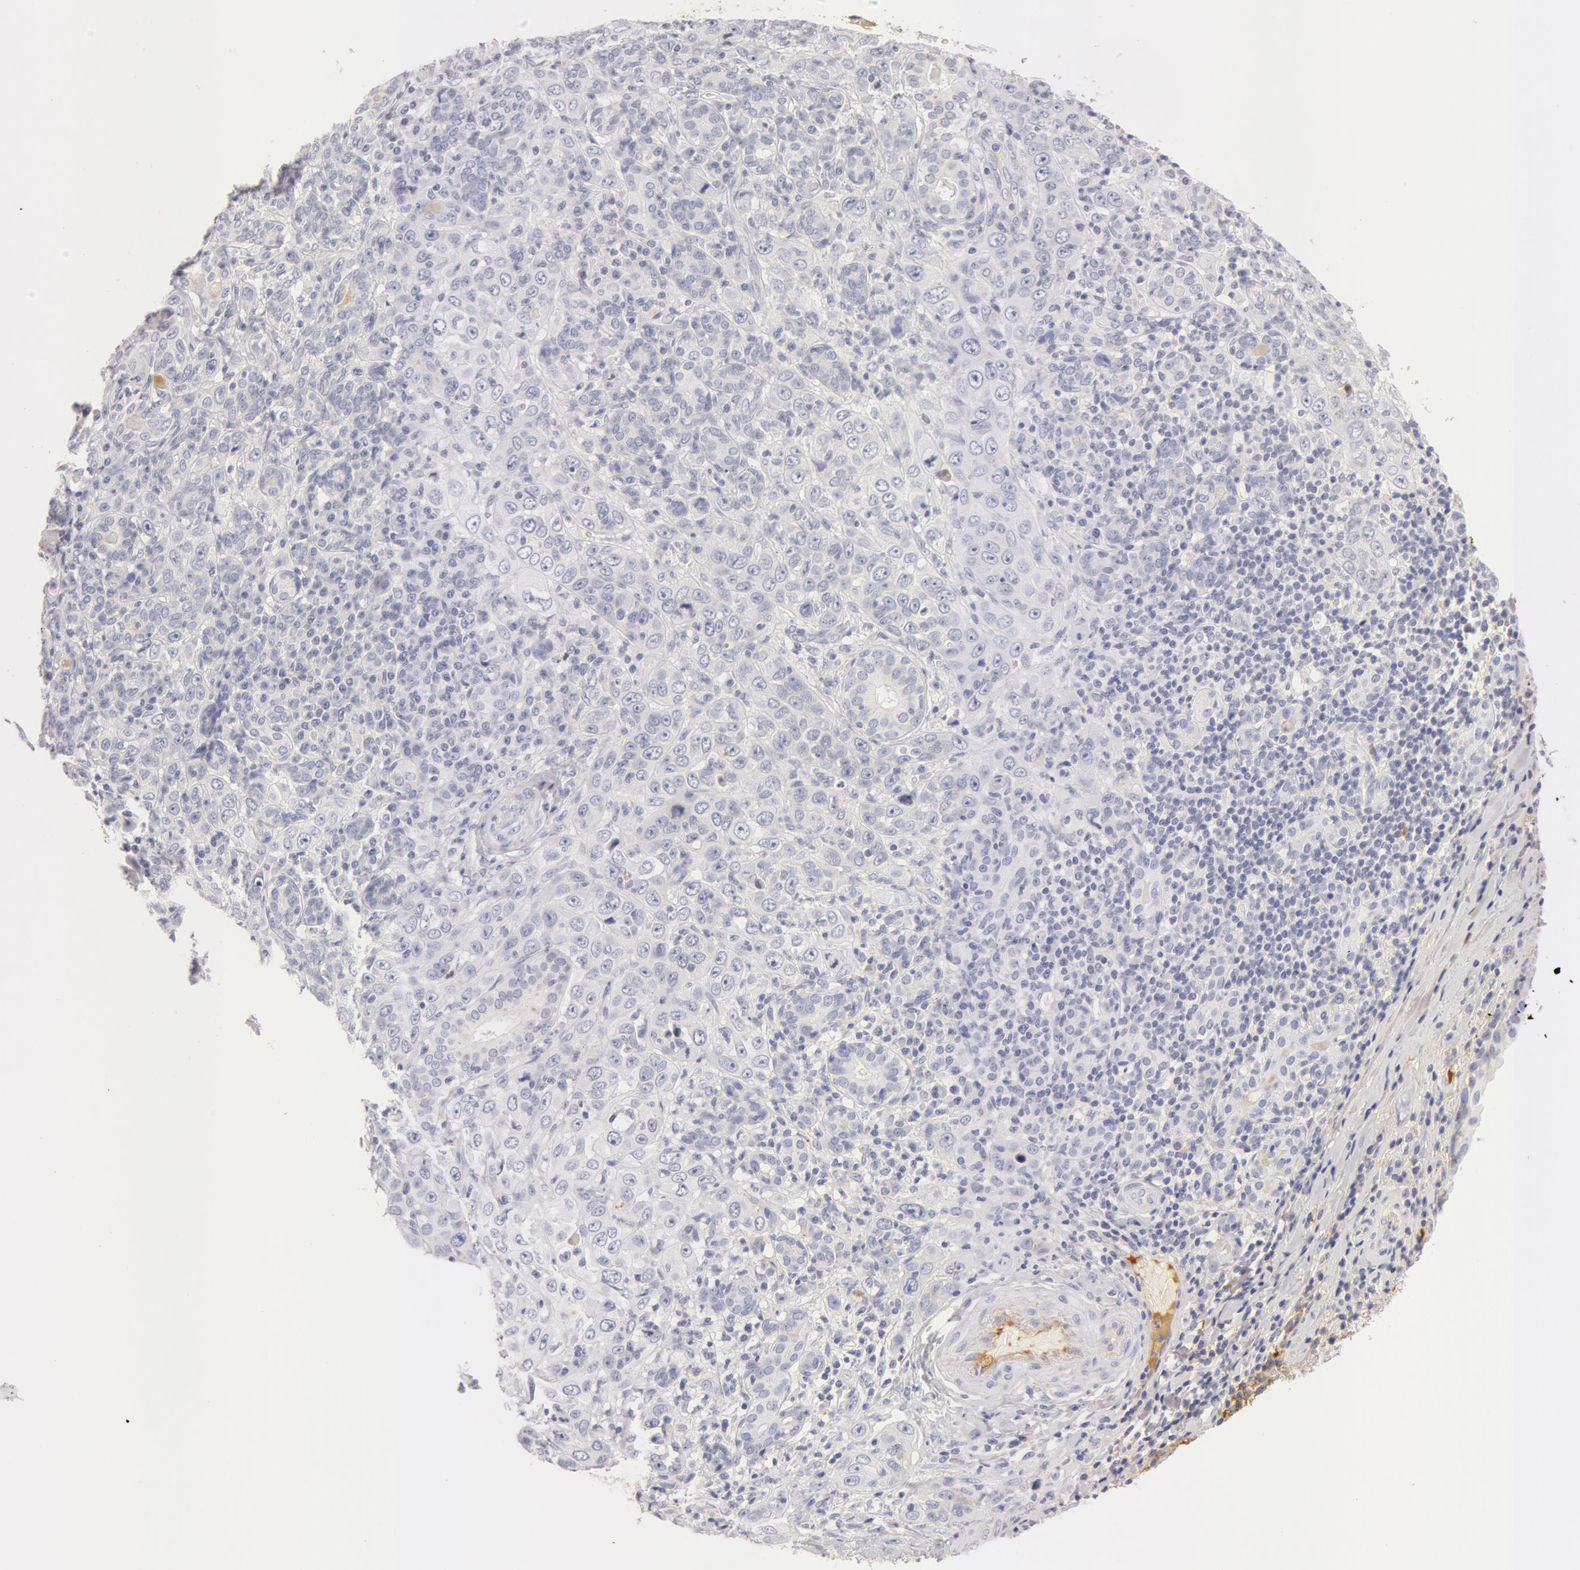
{"staining": {"intensity": "negative", "quantity": "none", "location": "none"}, "tissue": "skin cancer", "cell_type": "Tumor cells", "image_type": "cancer", "snomed": [{"axis": "morphology", "description": "Squamous cell carcinoma, NOS"}, {"axis": "topography", "description": "Skin"}], "caption": "Human skin cancer stained for a protein using immunohistochemistry reveals no expression in tumor cells.", "gene": "GC", "patient": {"sex": "male", "age": 84}}